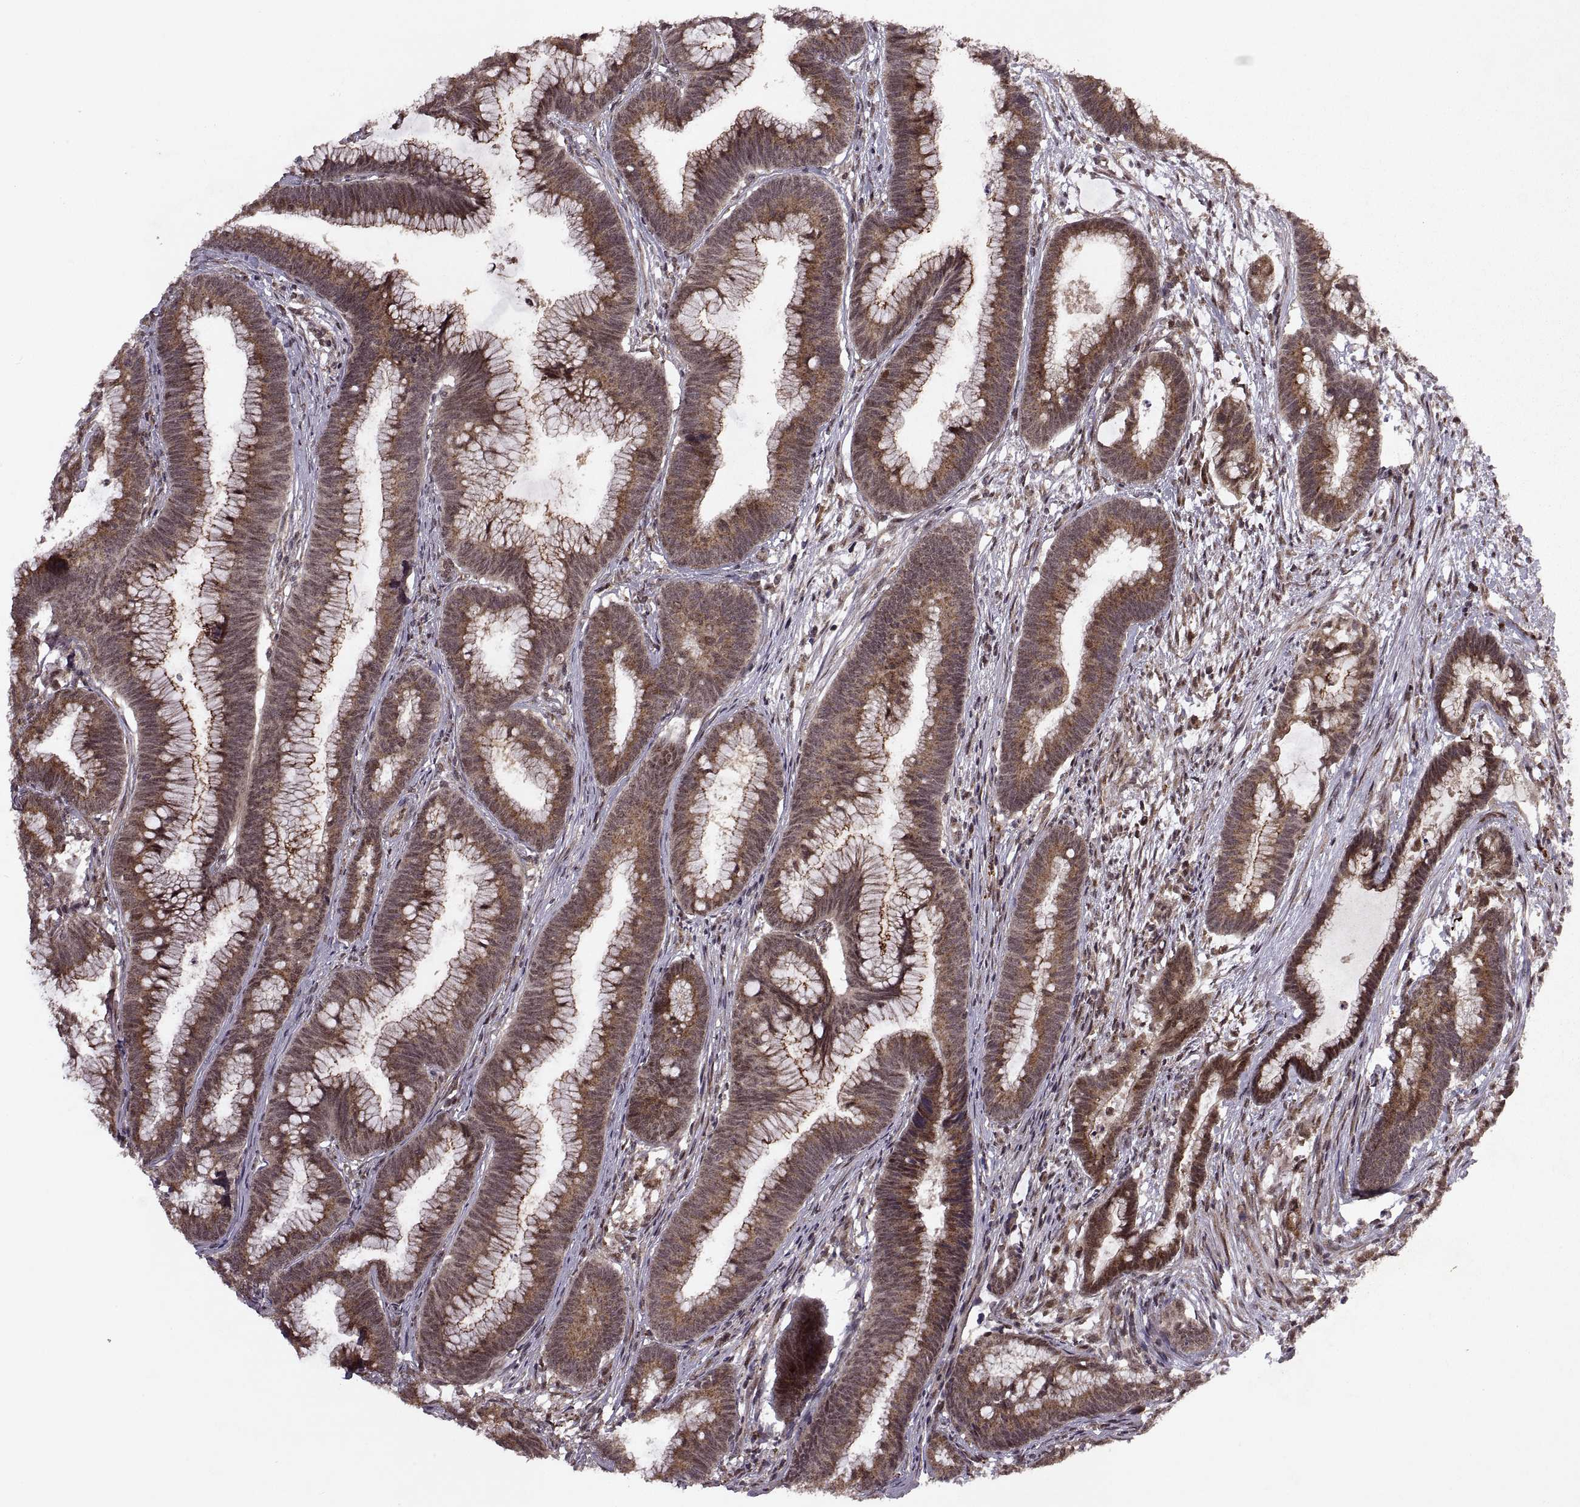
{"staining": {"intensity": "moderate", "quantity": ">75%", "location": "cytoplasmic/membranous"}, "tissue": "colorectal cancer", "cell_type": "Tumor cells", "image_type": "cancer", "snomed": [{"axis": "morphology", "description": "Adenocarcinoma, NOS"}, {"axis": "topography", "description": "Colon"}], "caption": "There is medium levels of moderate cytoplasmic/membranous positivity in tumor cells of adenocarcinoma (colorectal), as demonstrated by immunohistochemical staining (brown color).", "gene": "PTOV1", "patient": {"sex": "female", "age": 78}}